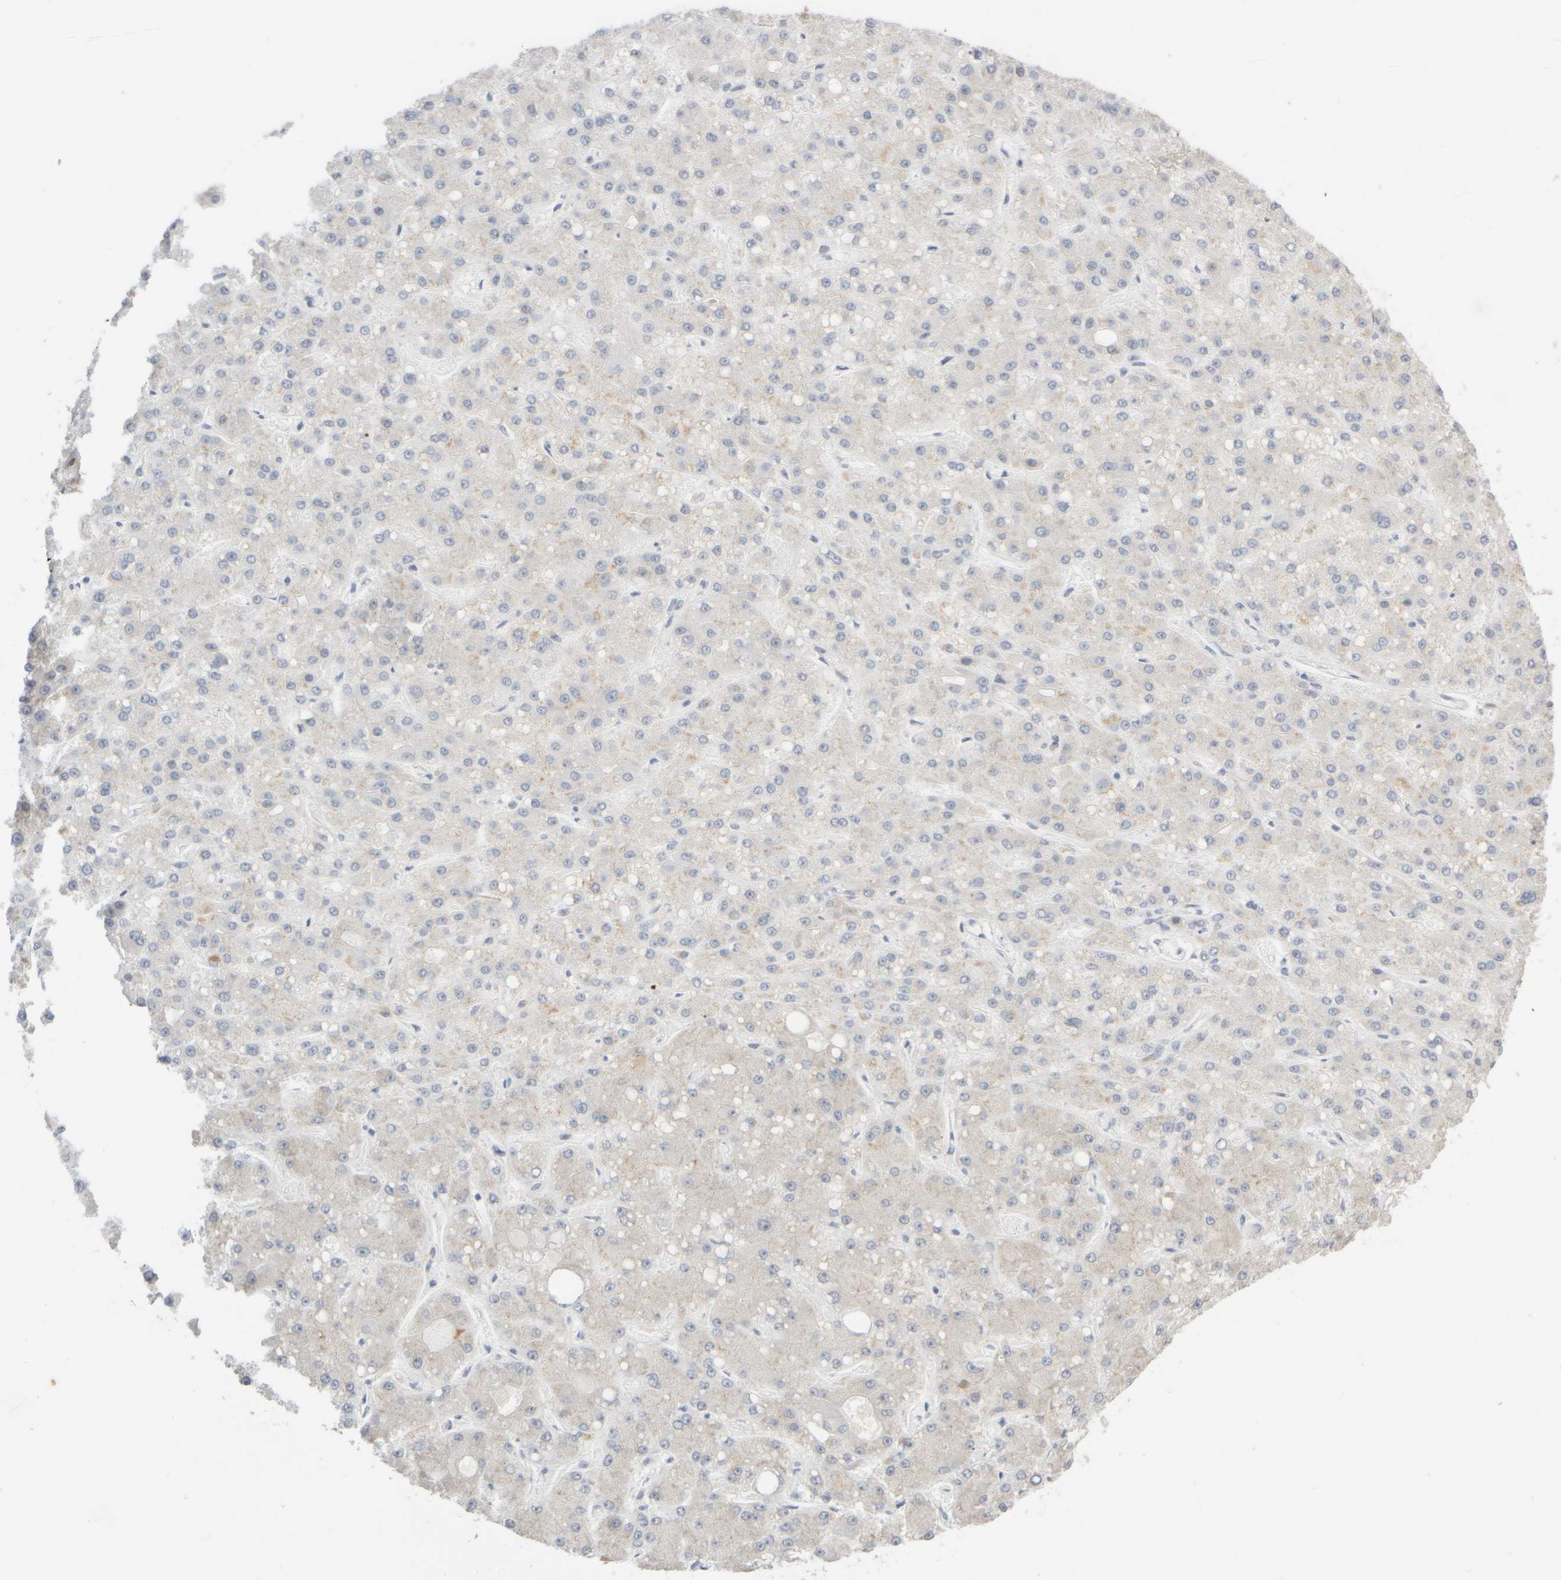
{"staining": {"intensity": "negative", "quantity": "none", "location": "none"}, "tissue": "liver cancer", "cell_type": "Tumor cells", "image_type": "cancer", "snomed": [{"axis": "morphology", "description": "Carcinoma, Hepatocellular, NOS"}, {"axis": "topography", "description": "Liver"}], "caption": "Immunohistochemistry image of hepatocellular carcinoma (liver) stained for a protein (brown), which displays no expression in tumor cells.", "gene": "GOPC", "patient": {"sex": "male", "age": 67}}